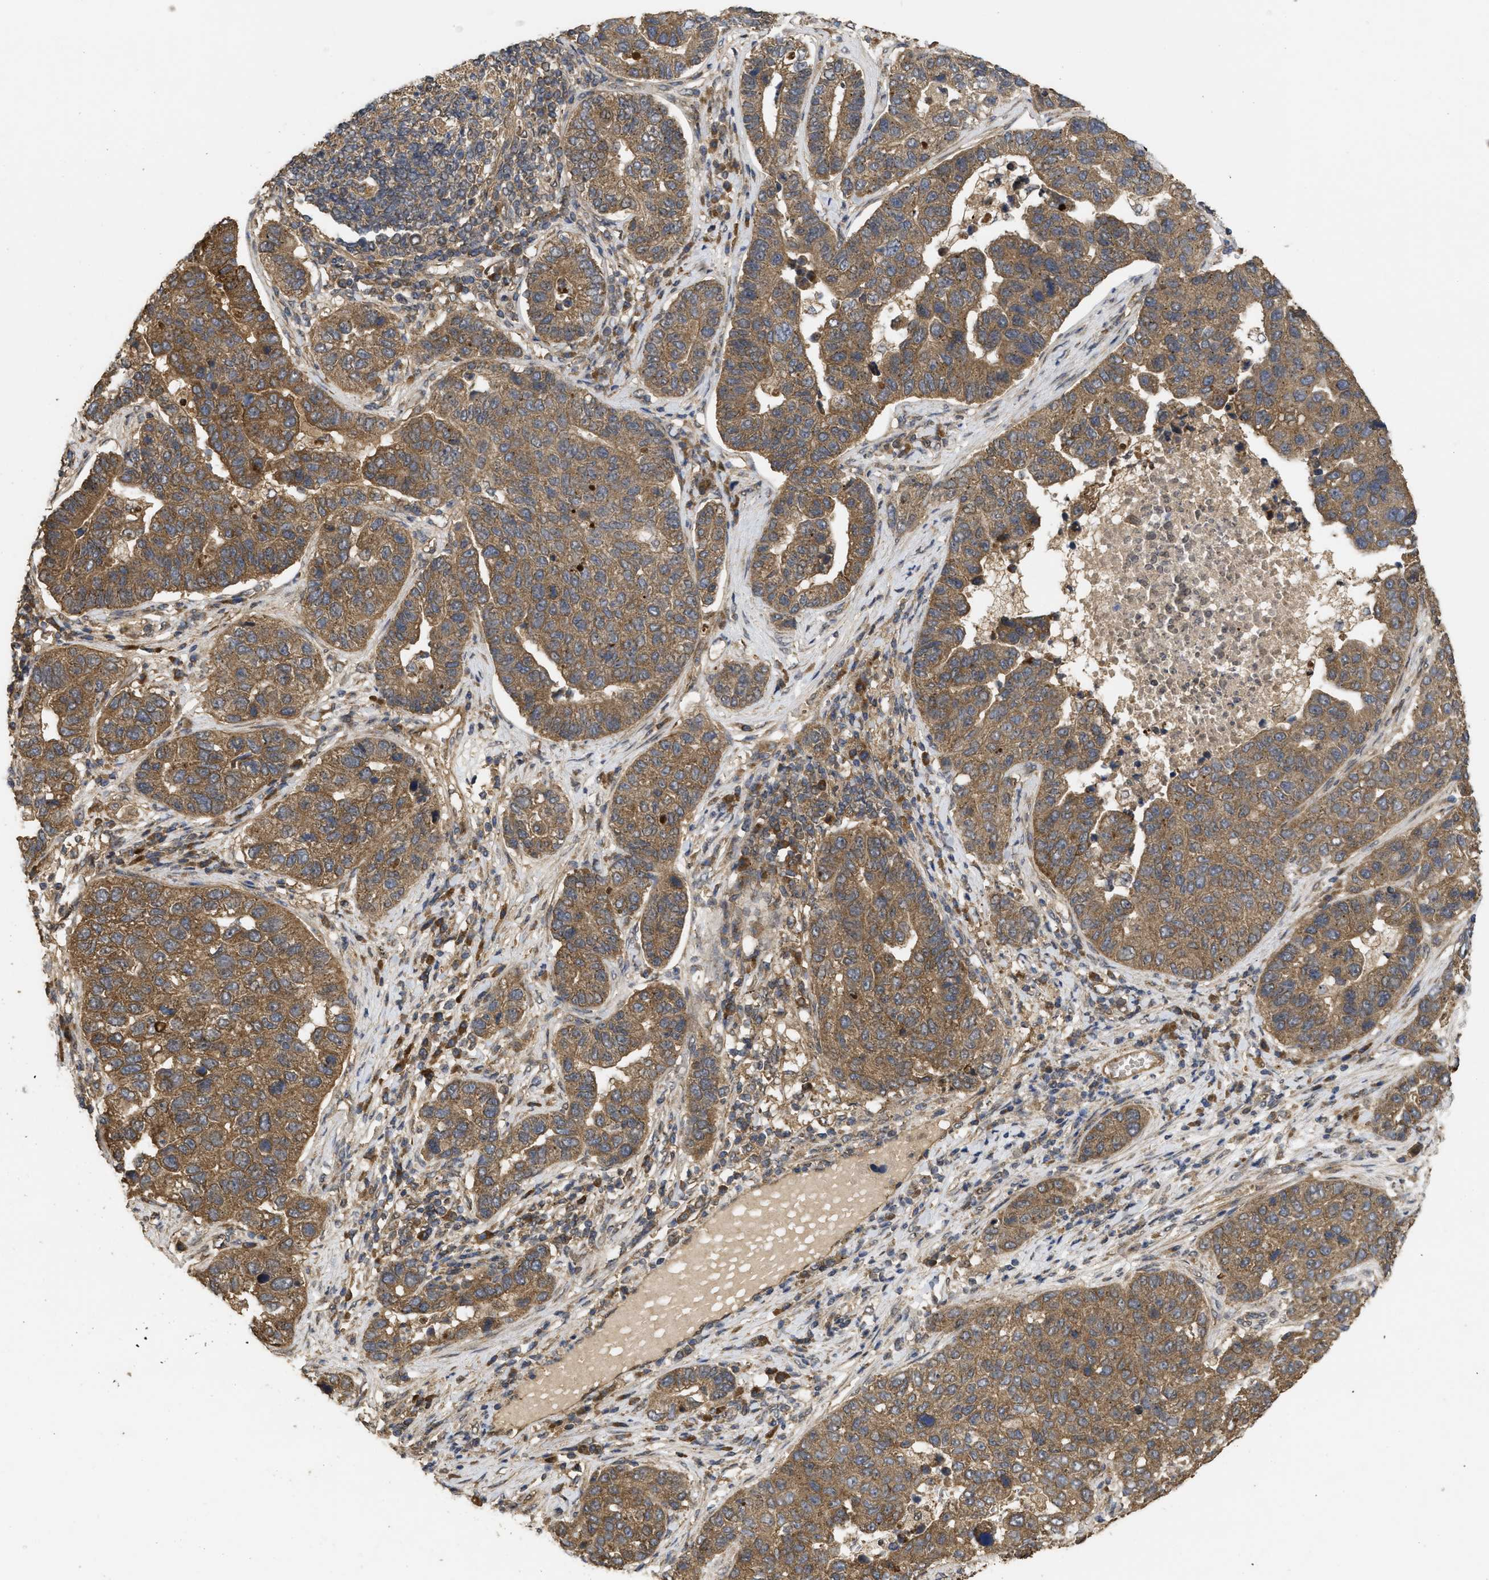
{"staining": {"intensity": "moderate", "quantity": ">75%", "location": "cytoplasmic/membranous"}, "tissue": "pancreatic cancer", "cell_type": "Tumor cells", "image_type": "cancer", "snomed": [{"axis": "morphology", "description": "Adenocarcinoma, NOS"}, {"axis": "topography", "description": "Pancreas"}], "caption": "Protein analysis of pancreatic adenocarcinoma tissue shows moderate cytoplasmic/membranous positivity in about >75% of tumor cells.", "gene": "FZD6", "patient": {"sex": "female", "age": 61}}